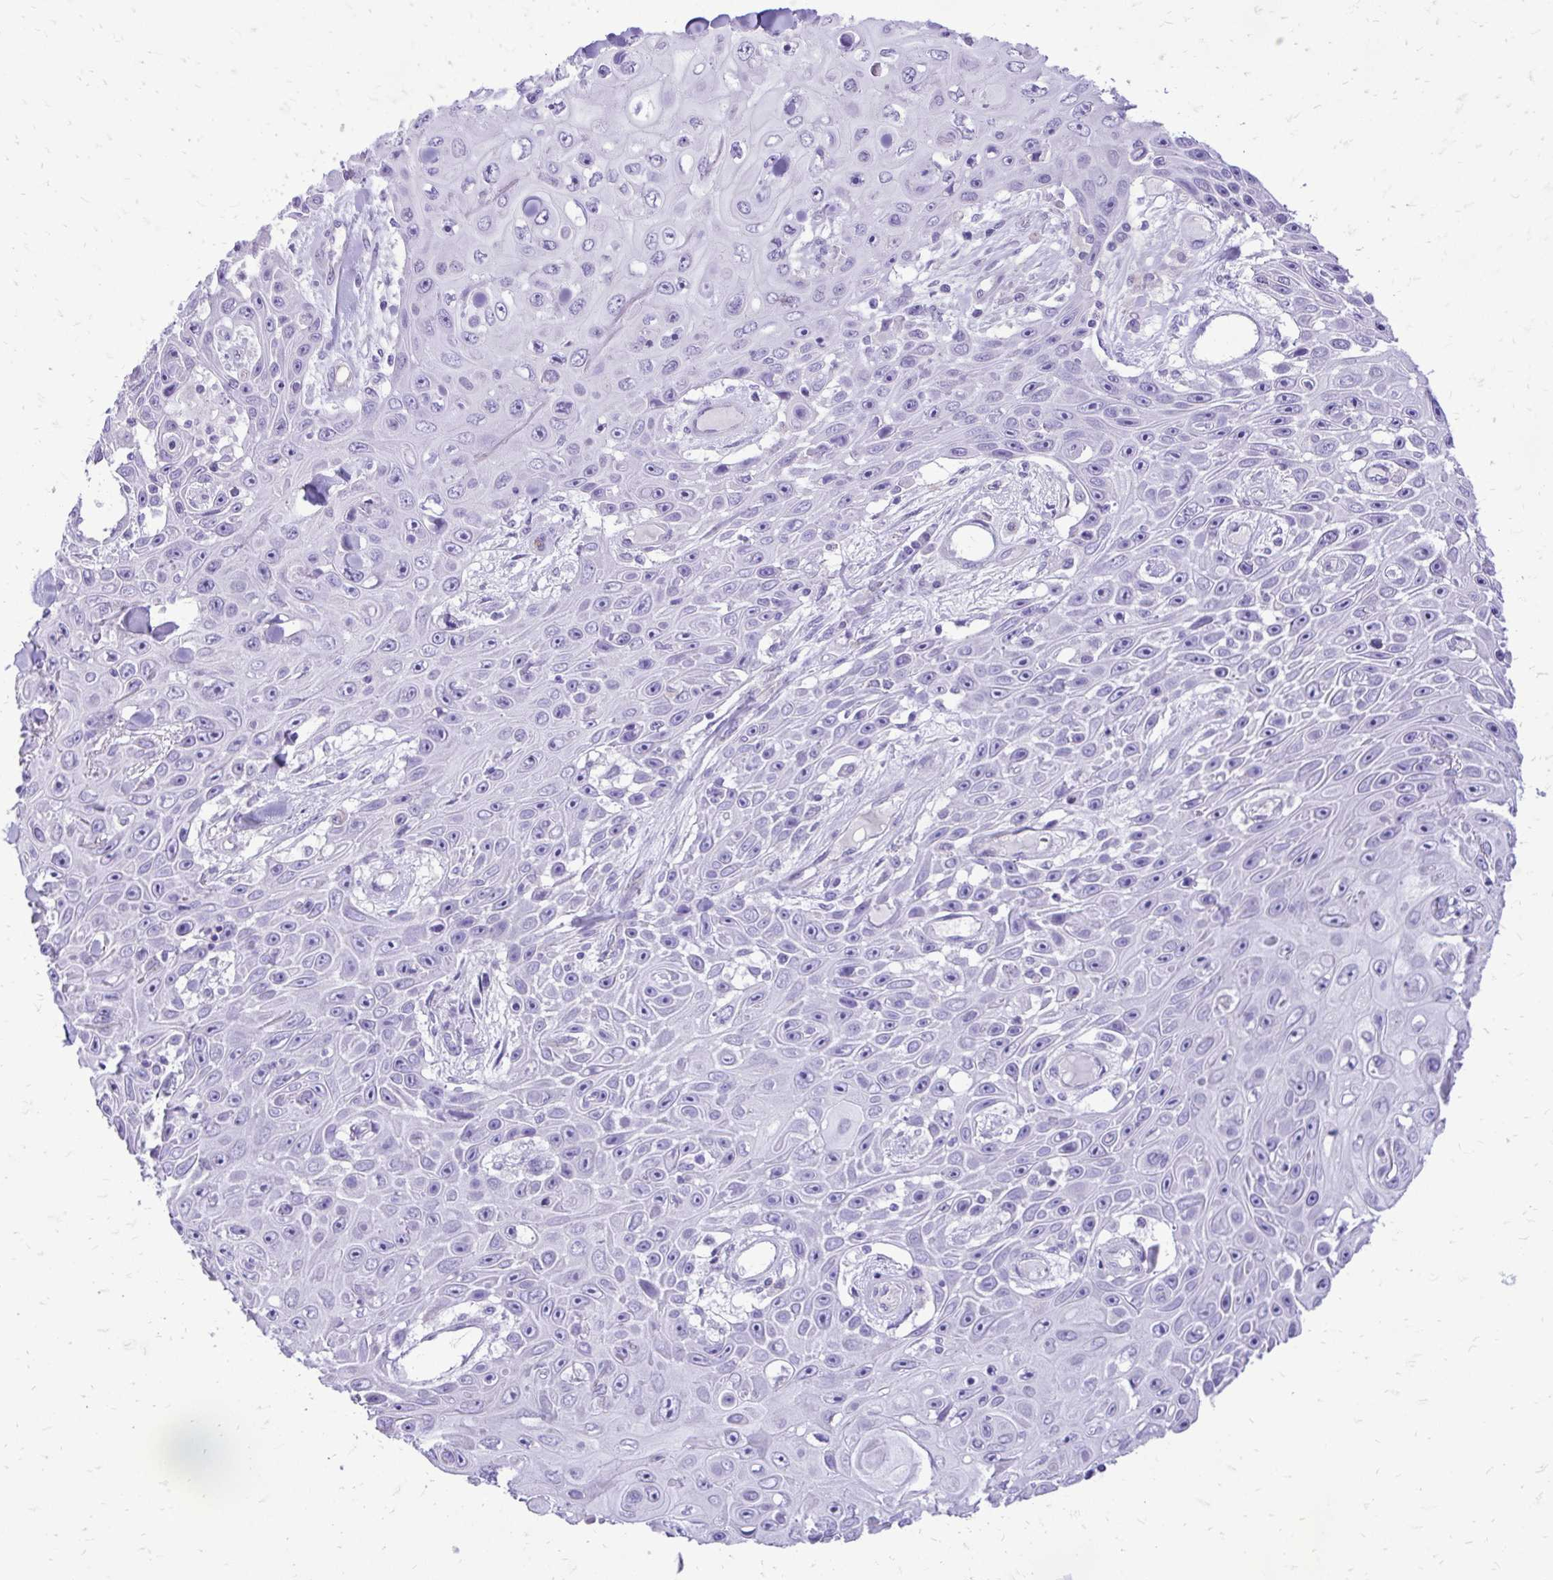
{"staining": {"intensity": "negative", "quantity": "none", "location": "none"}, "tissue": "skin cancer", "cell_type": "Tumor cells", "image_type": "cancer", "snomed": [{"axis": "morphology", "description": "Squamous cell carcinoma, NOS"}, {"axis": "topography", "description": "Skin"}], "caption": "This is a photomicrograph of immunohistochemistry staining of skin cancer (squamous cell carcinoma), which shows no expression in tumor cells.", "gene": "PELI3", "patient": {"sex": "male", "age": 82}}